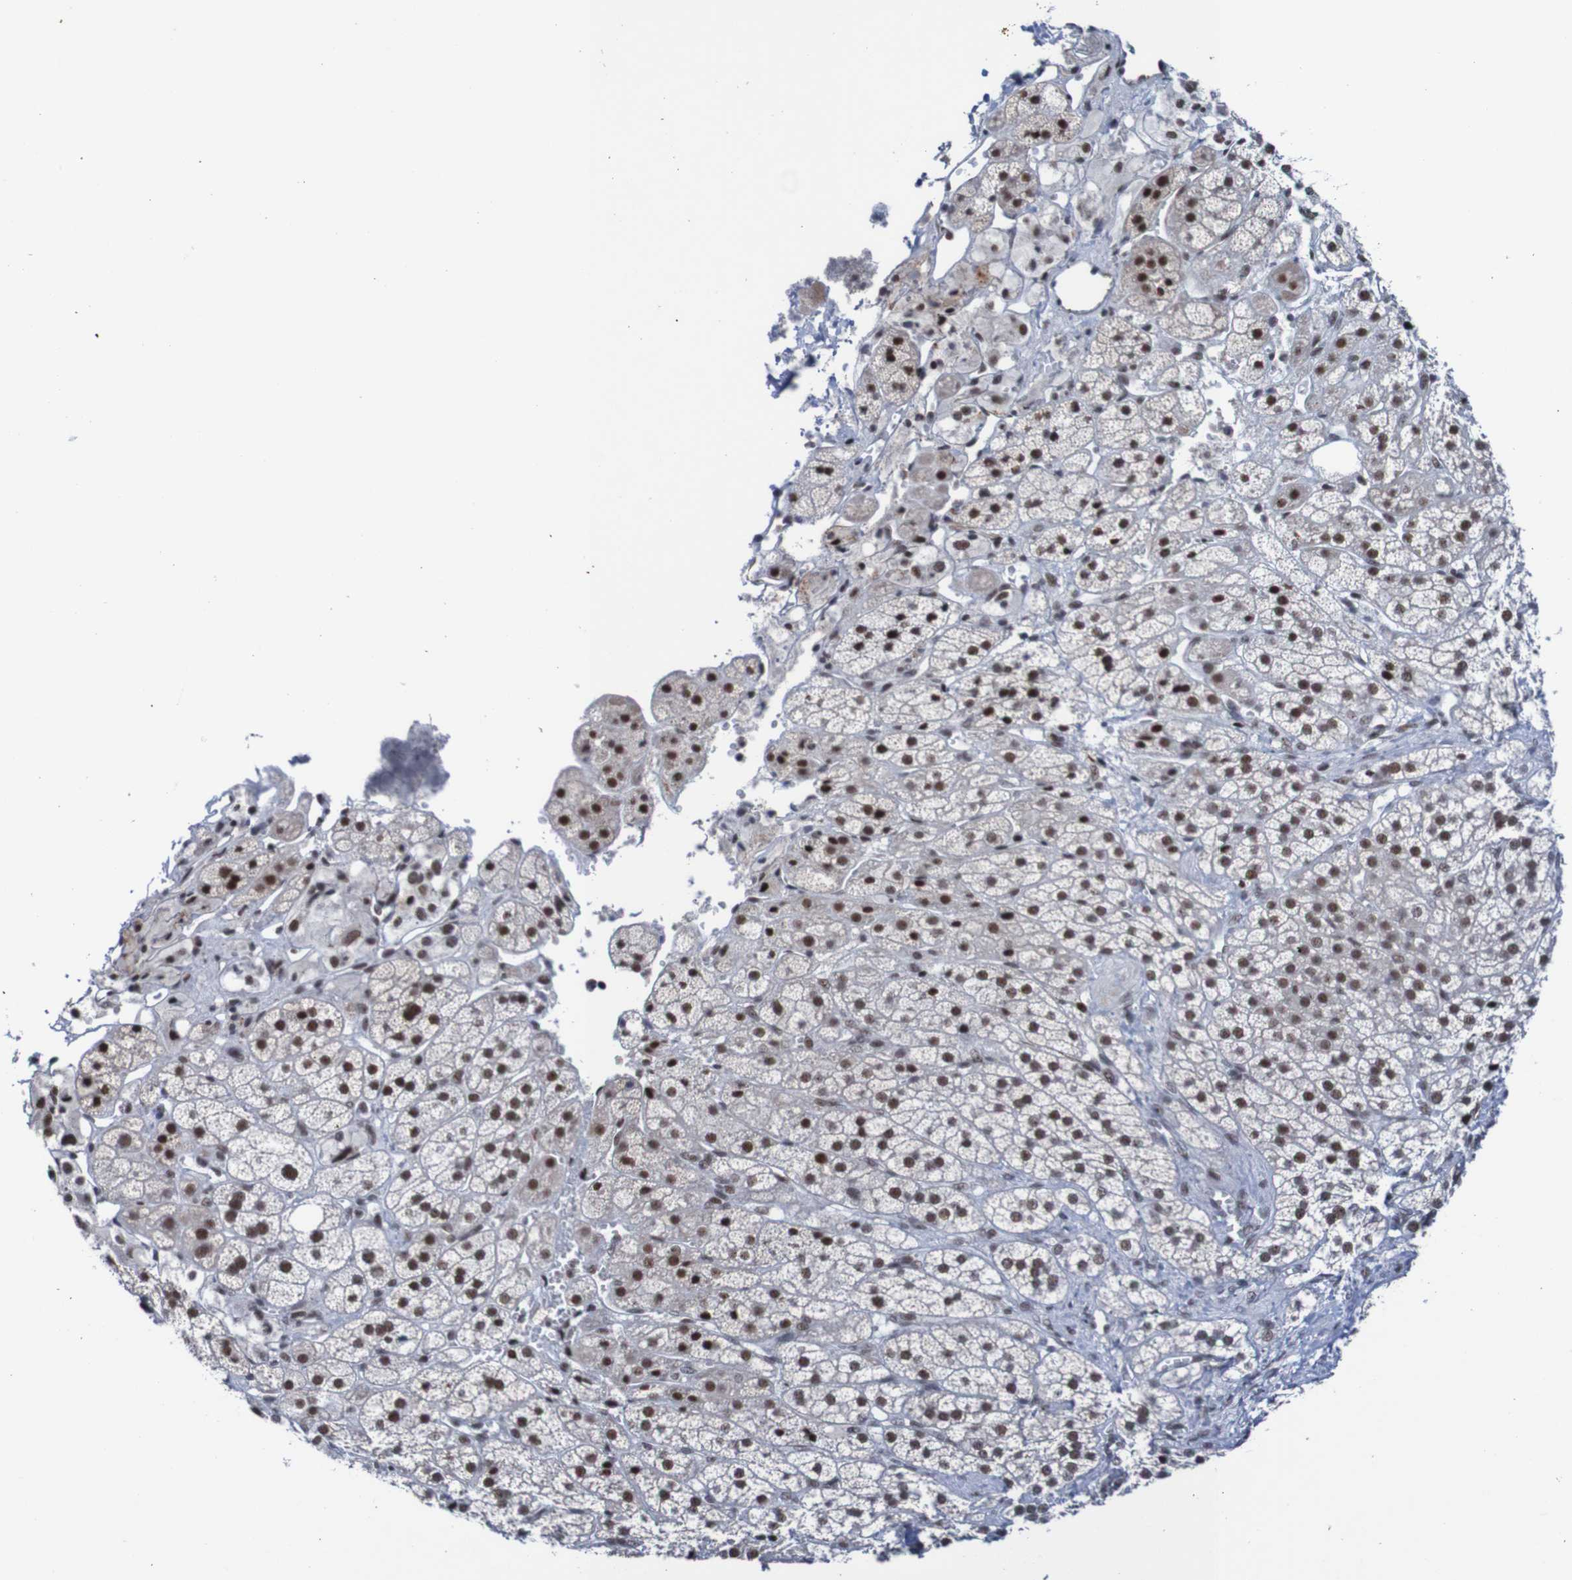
{"staining": {"intensity": "strong", "quantity": ">75%", "location": "nuclear"}, "tissue": "adrenal gland", "cell_type": "Glandular cells", "image_type": "normal", "snomed": [{"axis": "morphology", "description": "Normal tissue, NOS"}, {"axis": "topography", "description": "Adrenal gland"}], "caption": "Adrenal gland stained with a brown dye displays strong nuclear positive staining in about >75% of glandular cells.", "gene": "CDC5L", "patient": {"sex": "male", "age": 56}}